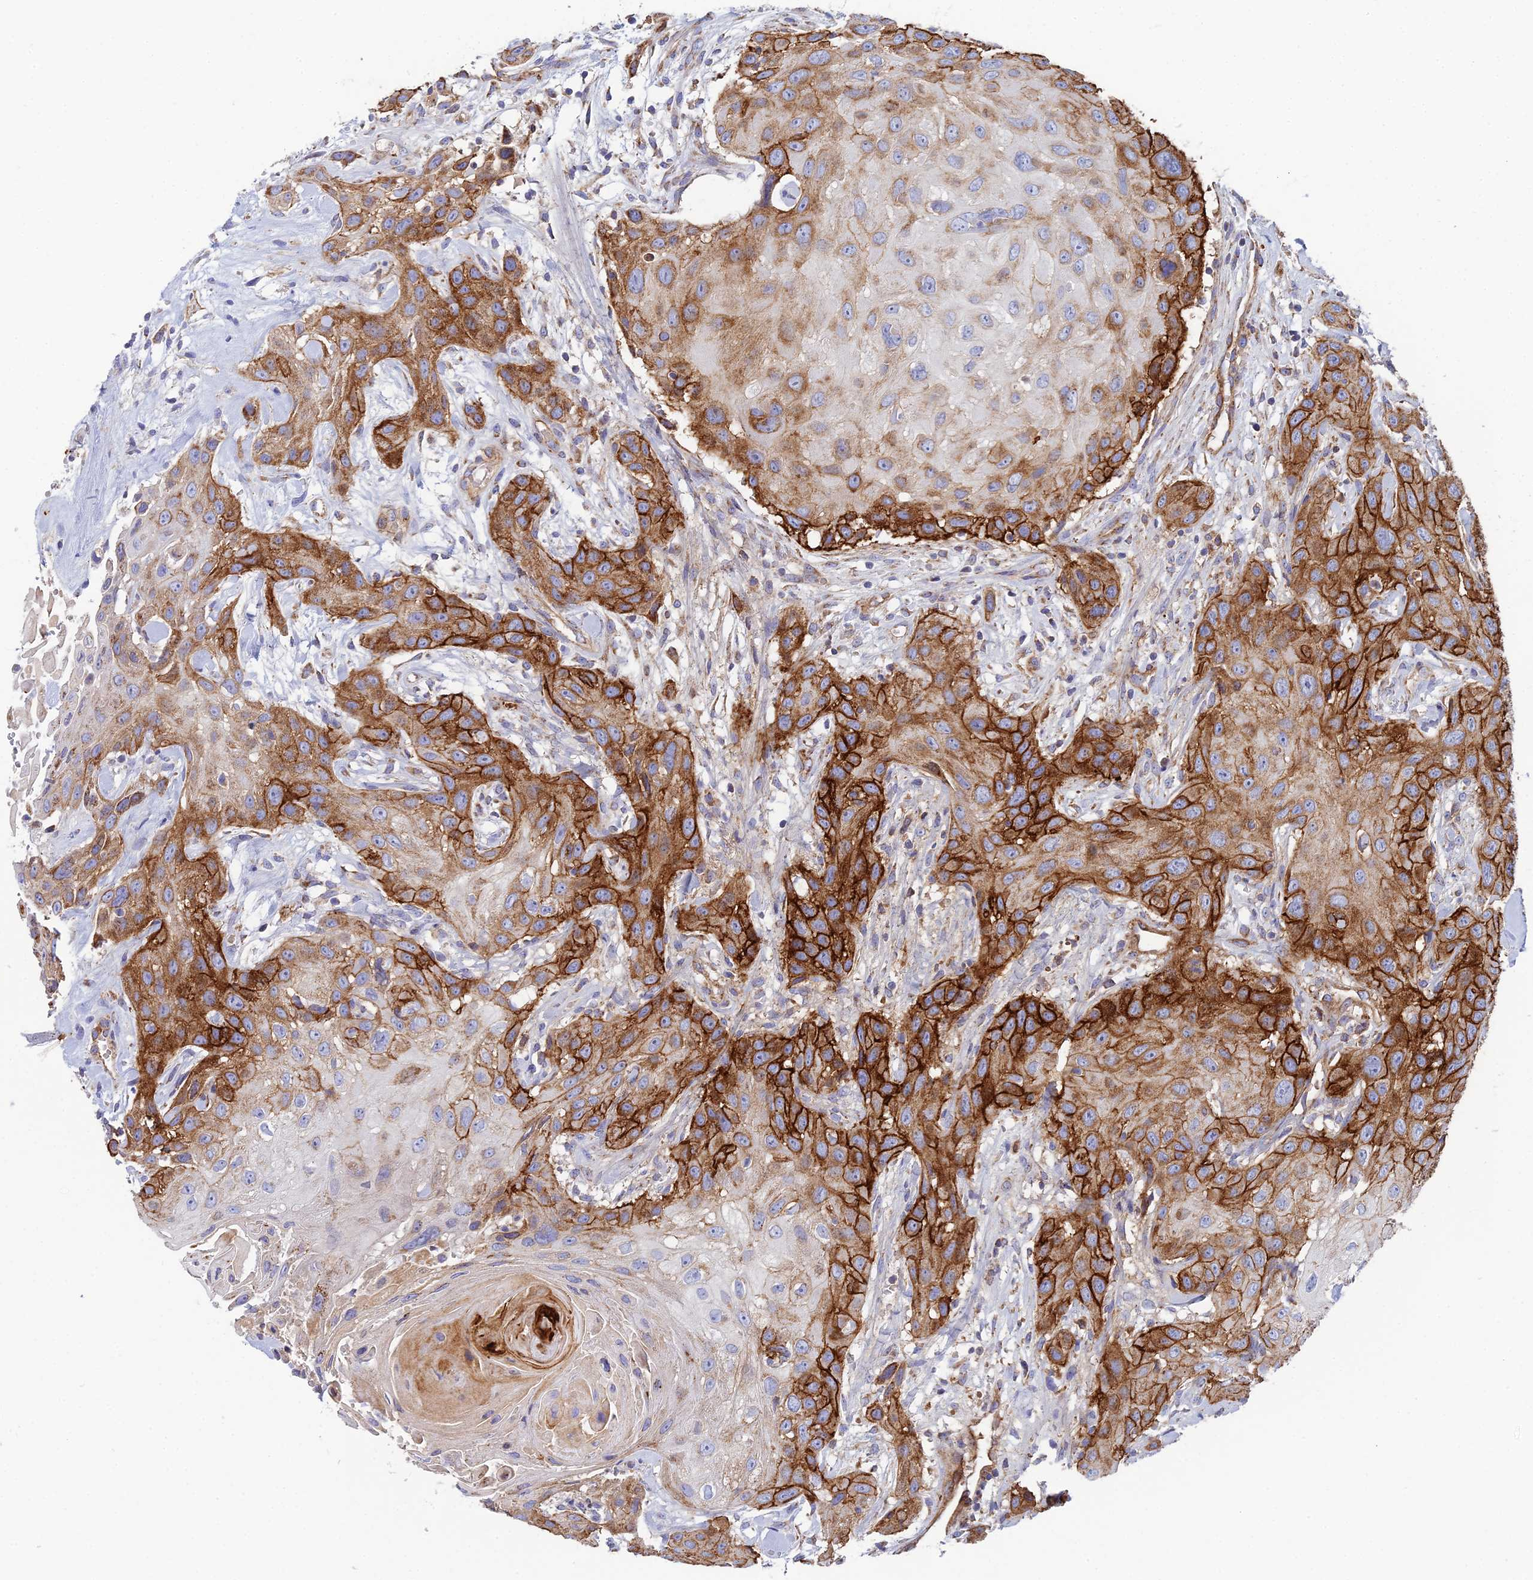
{"staining": {"intensity": "strong", "quantity": ">75%", "location": "cytoplasmic/membranous"}, "tissue": "head and neck cancer", "cell_type": "Tumor cells", "image_type": "cancer", "snomed": [{"axis": "morphology", "description": "Squamous cell carcinoma, NOS"}, {"axis": "topography", "description": "Head-Neck"}], "caption": "A micrograph showing strong cytoplasmic/membranous staining in approximately >75% of tumor cells in head and neck cancer (squamous cell carcinoma), as visualized by brown immunohistochemical staining.", "gene": "CSPG4", "patient": {"sex": "male", "age": 81}}